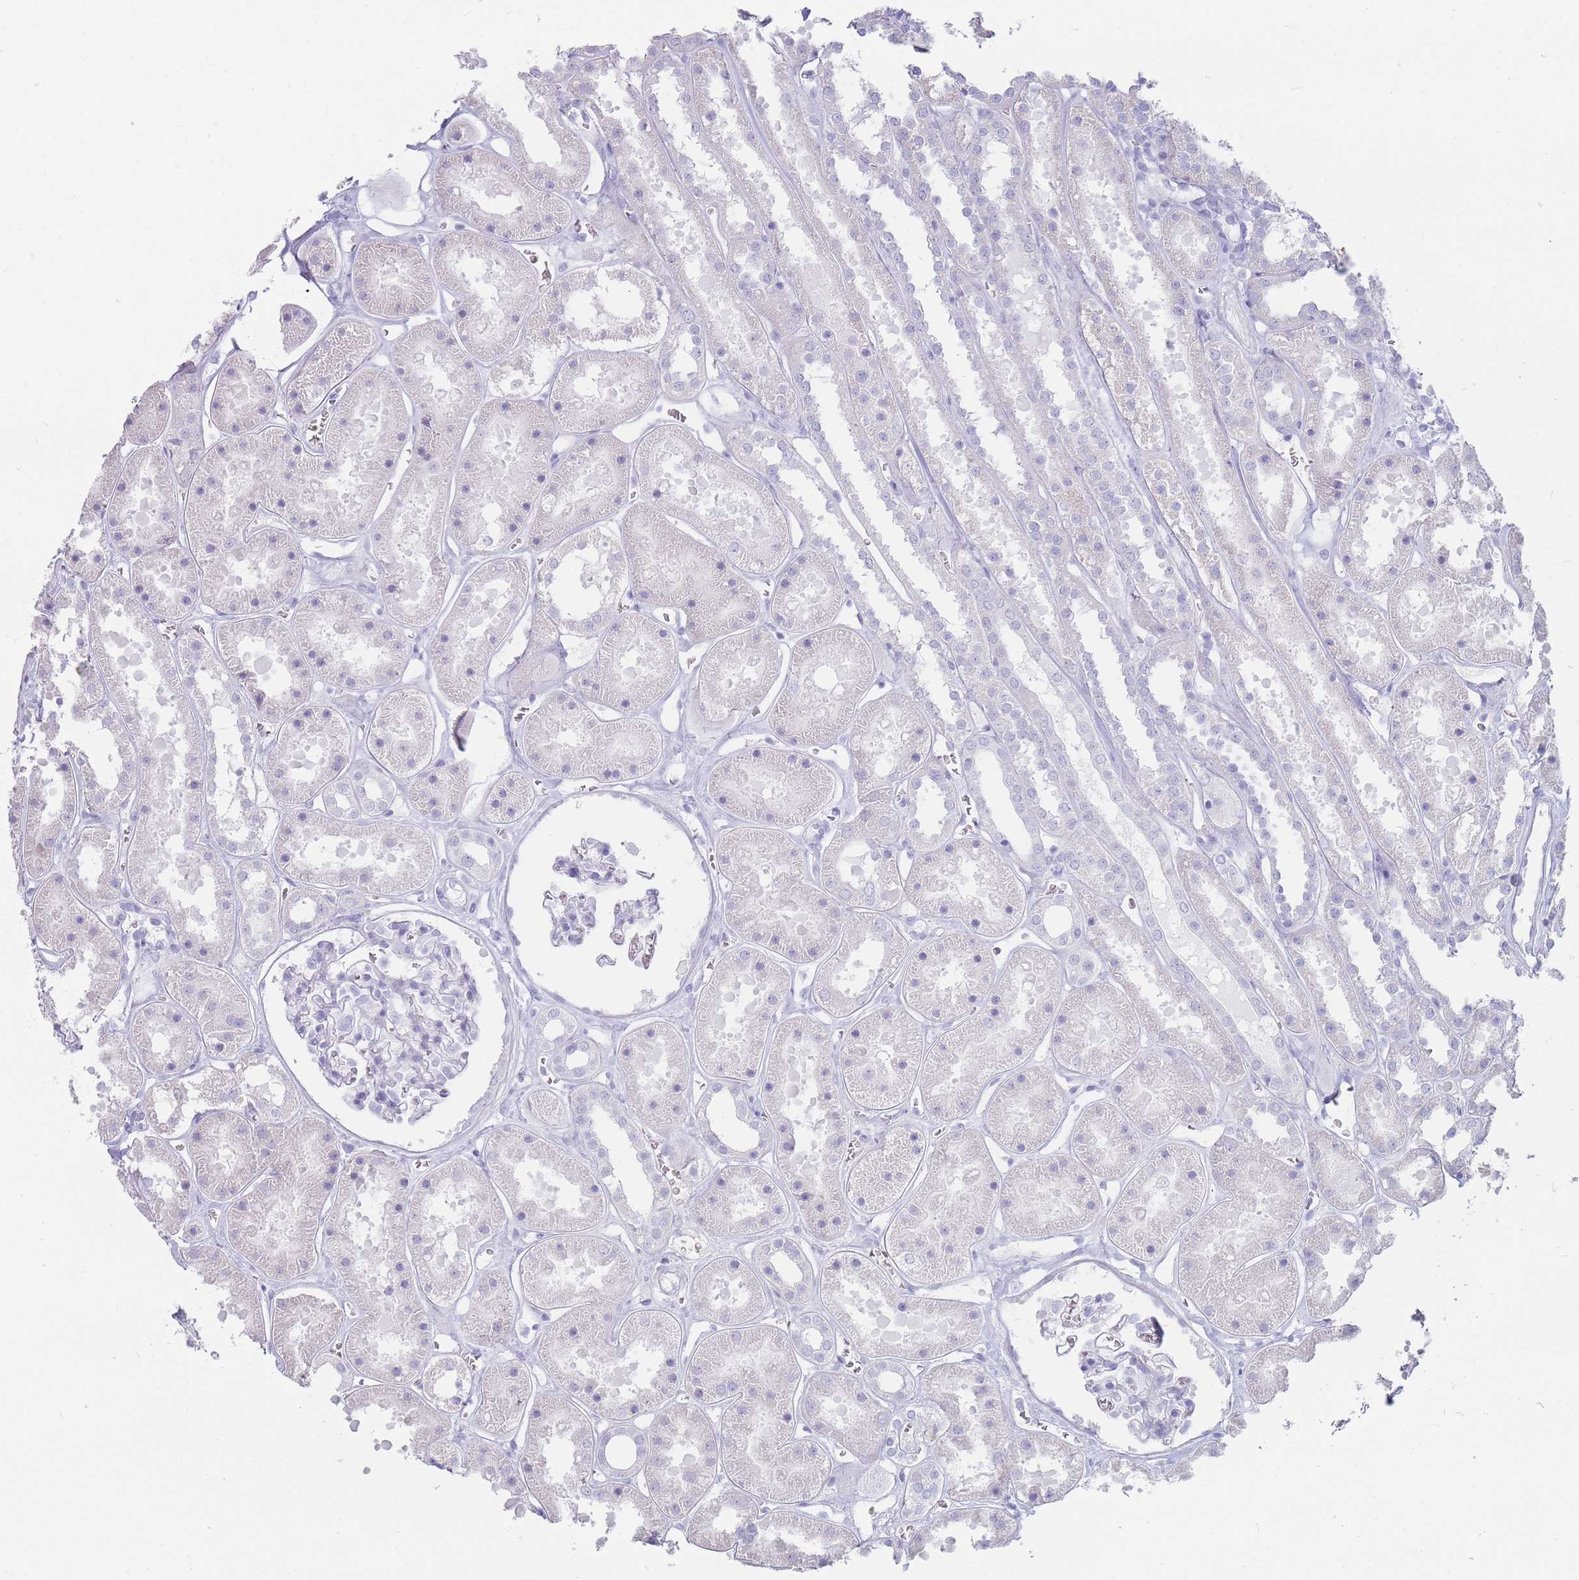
{"staining": {"intensity": "negative", "quantity": "none", "location": "none"}, "tissue": "kidney", "cell_type": "Cells in glomeruli", "image_type": "normal", "snomed": [{"axis": "morphology", "description": "Normal tissue, NOS"}, {"axis": "topography", "description": "Kidney"}], "caption": "Kidney was stained to show a protein in brown. There is no significant expression in cells in glomeruli. (Brightfield microscopy of DAB (3,3'-diaminobenzidine) IHC at high magnification).", "gene": "ENSG00000284931", "patient": {"sex": "female", "age": 41}}